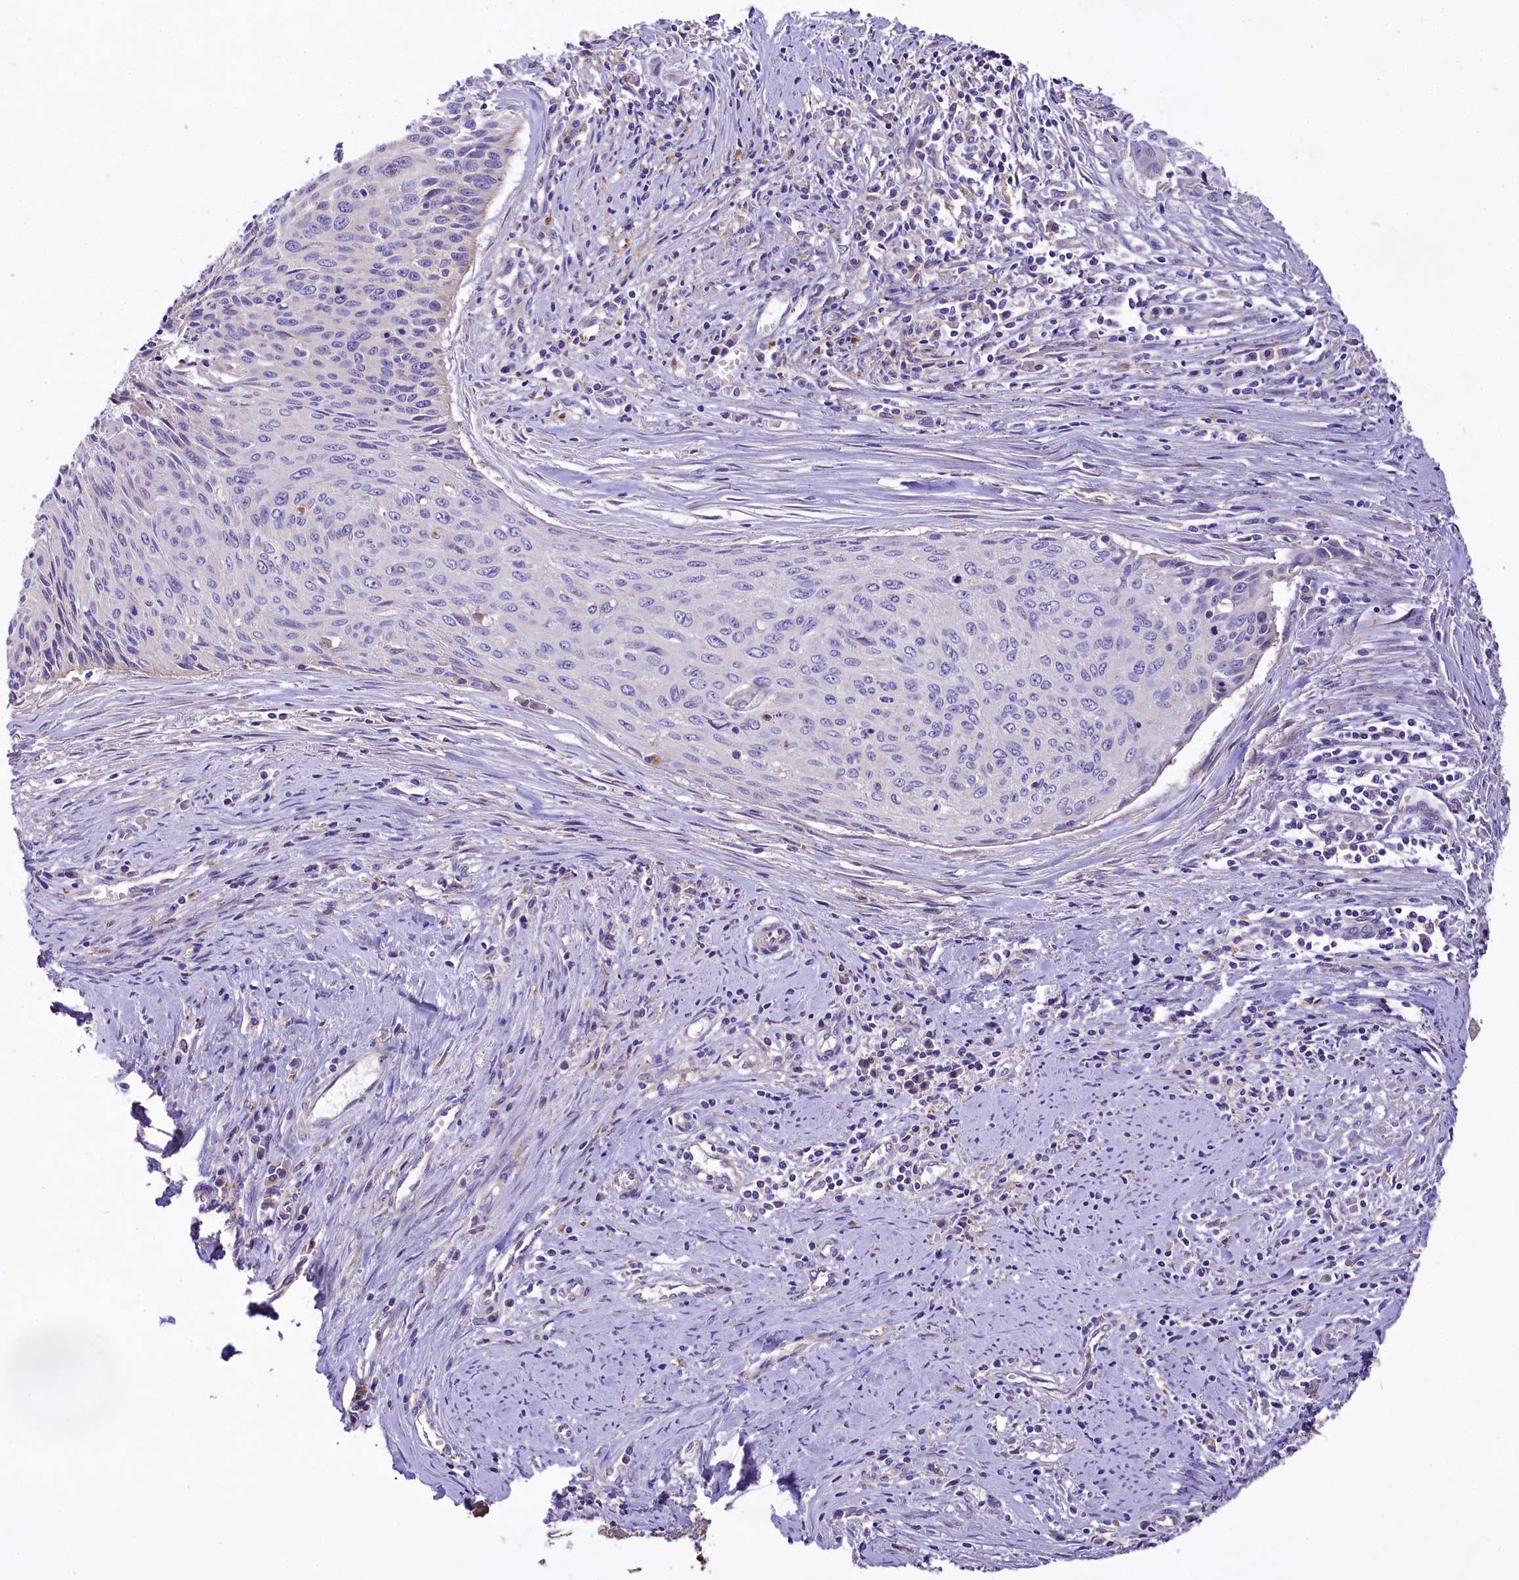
{"staining": {"intensity": "negative", "quantity": "none", "location": "none"}, "tissue": "cervical cancer", "cell_type": "Tumor cells", "image_type": "cancer", "snomed": [{"axis": "morphology", "description": "Squamous cell carcinoma, NOS"}, {"axis": "topography", "description": "Cervix"}], "caption": "DAB immunohistochemical staining of squamous cell carcinoma (cervical) shows no significant expression in tumor cells.", "gene": "PEMT", "patient": {"sex": "female", "age": 55}}